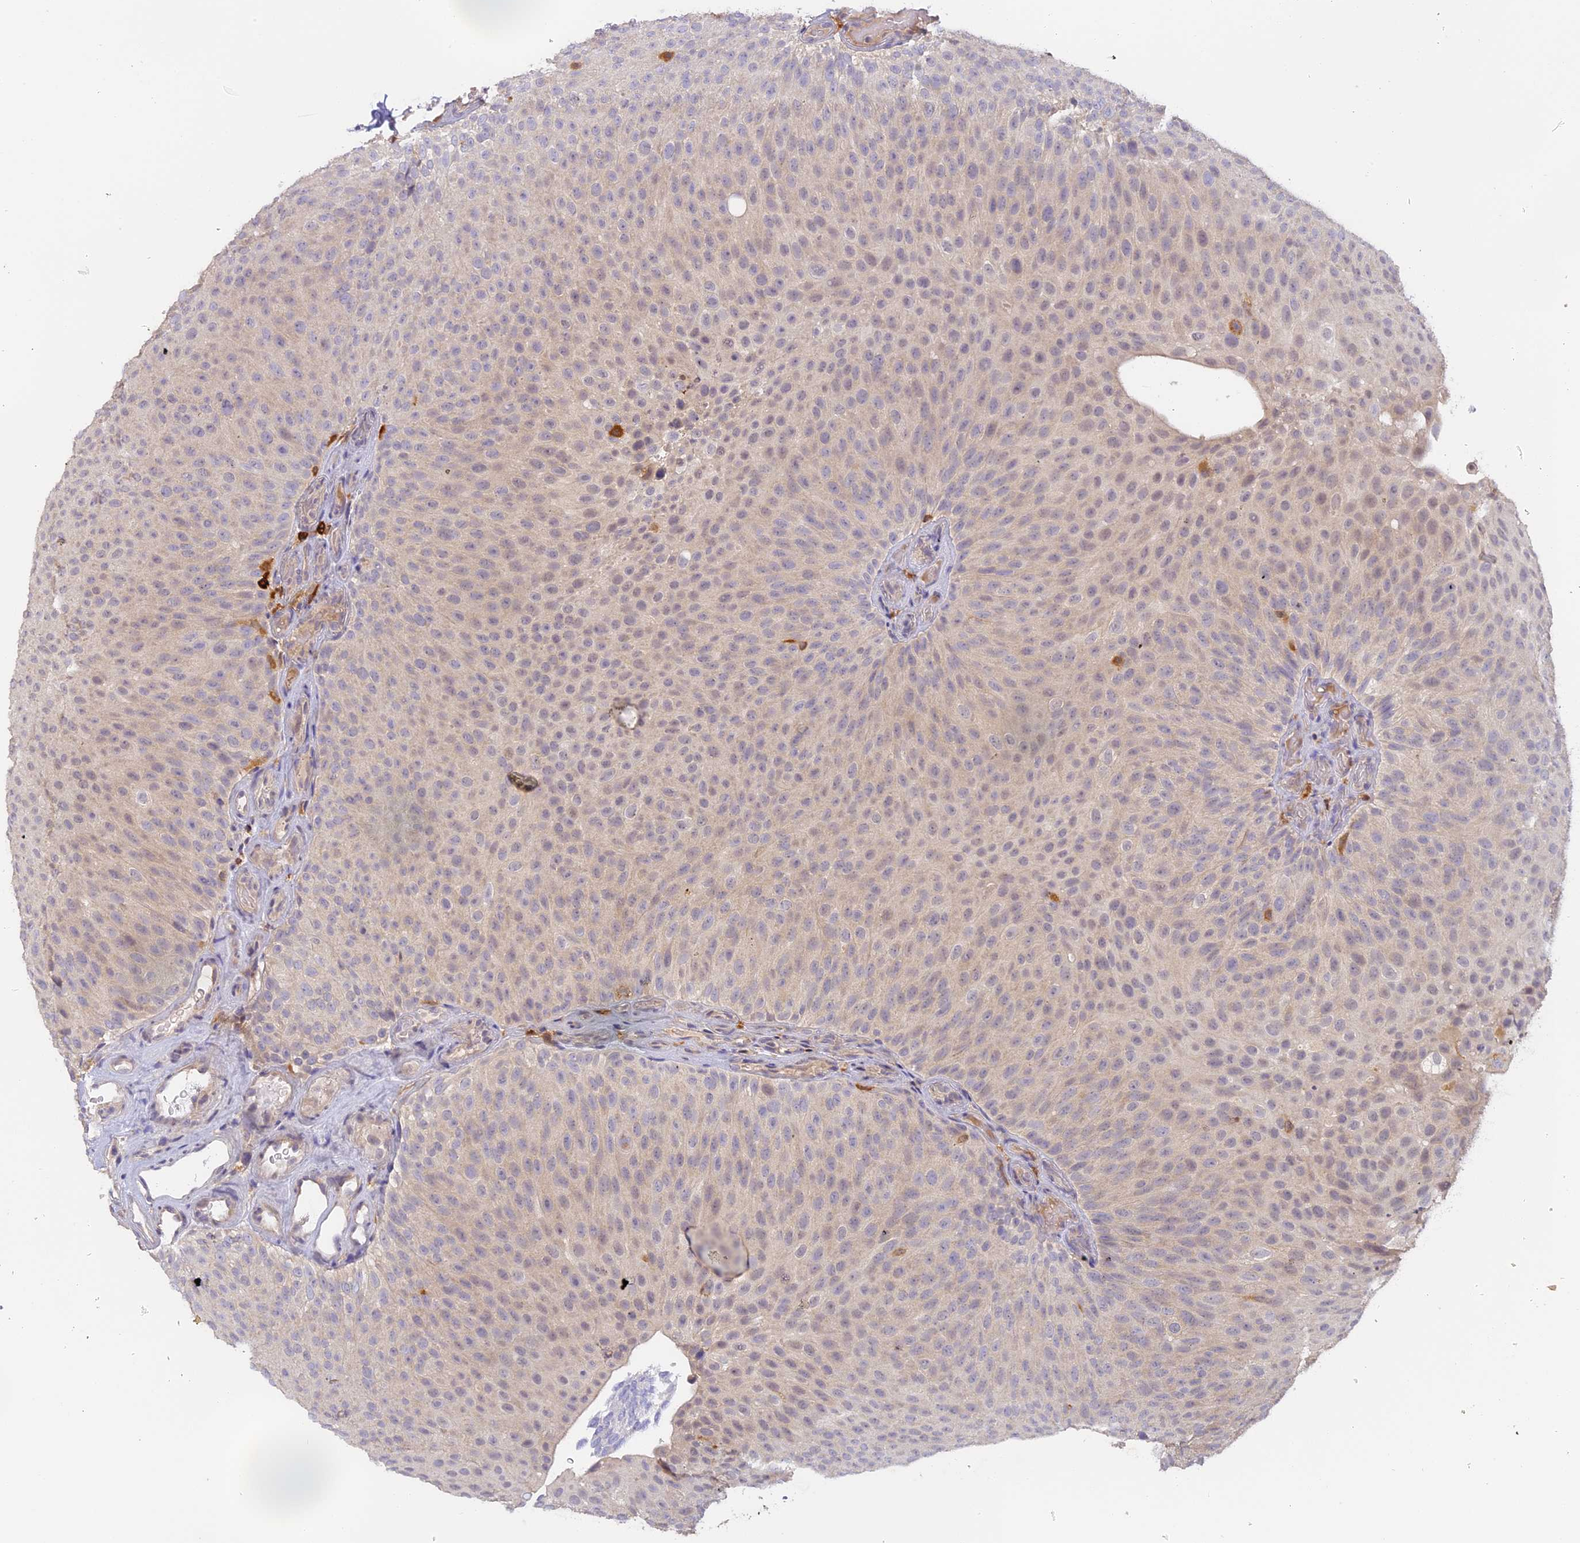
{"staining": {"intensity": "negative", "quantity": "none", "location": "none"}, "tissue": "urothelial cancer", "cell_type": "Tumor cells", "image_type": "cancer", "snomed": [{"axis": "morphology", "description": "Urothelial carcinoma, Low grade"}, {"axis": "topography", "description": "Urinary bladder"}], "caption": "Tumor cells show no significant protein expression in low-grade urothelial carcinoma.", "gene": "NCF4", "patient": {"sex": "male", "age": 78}}